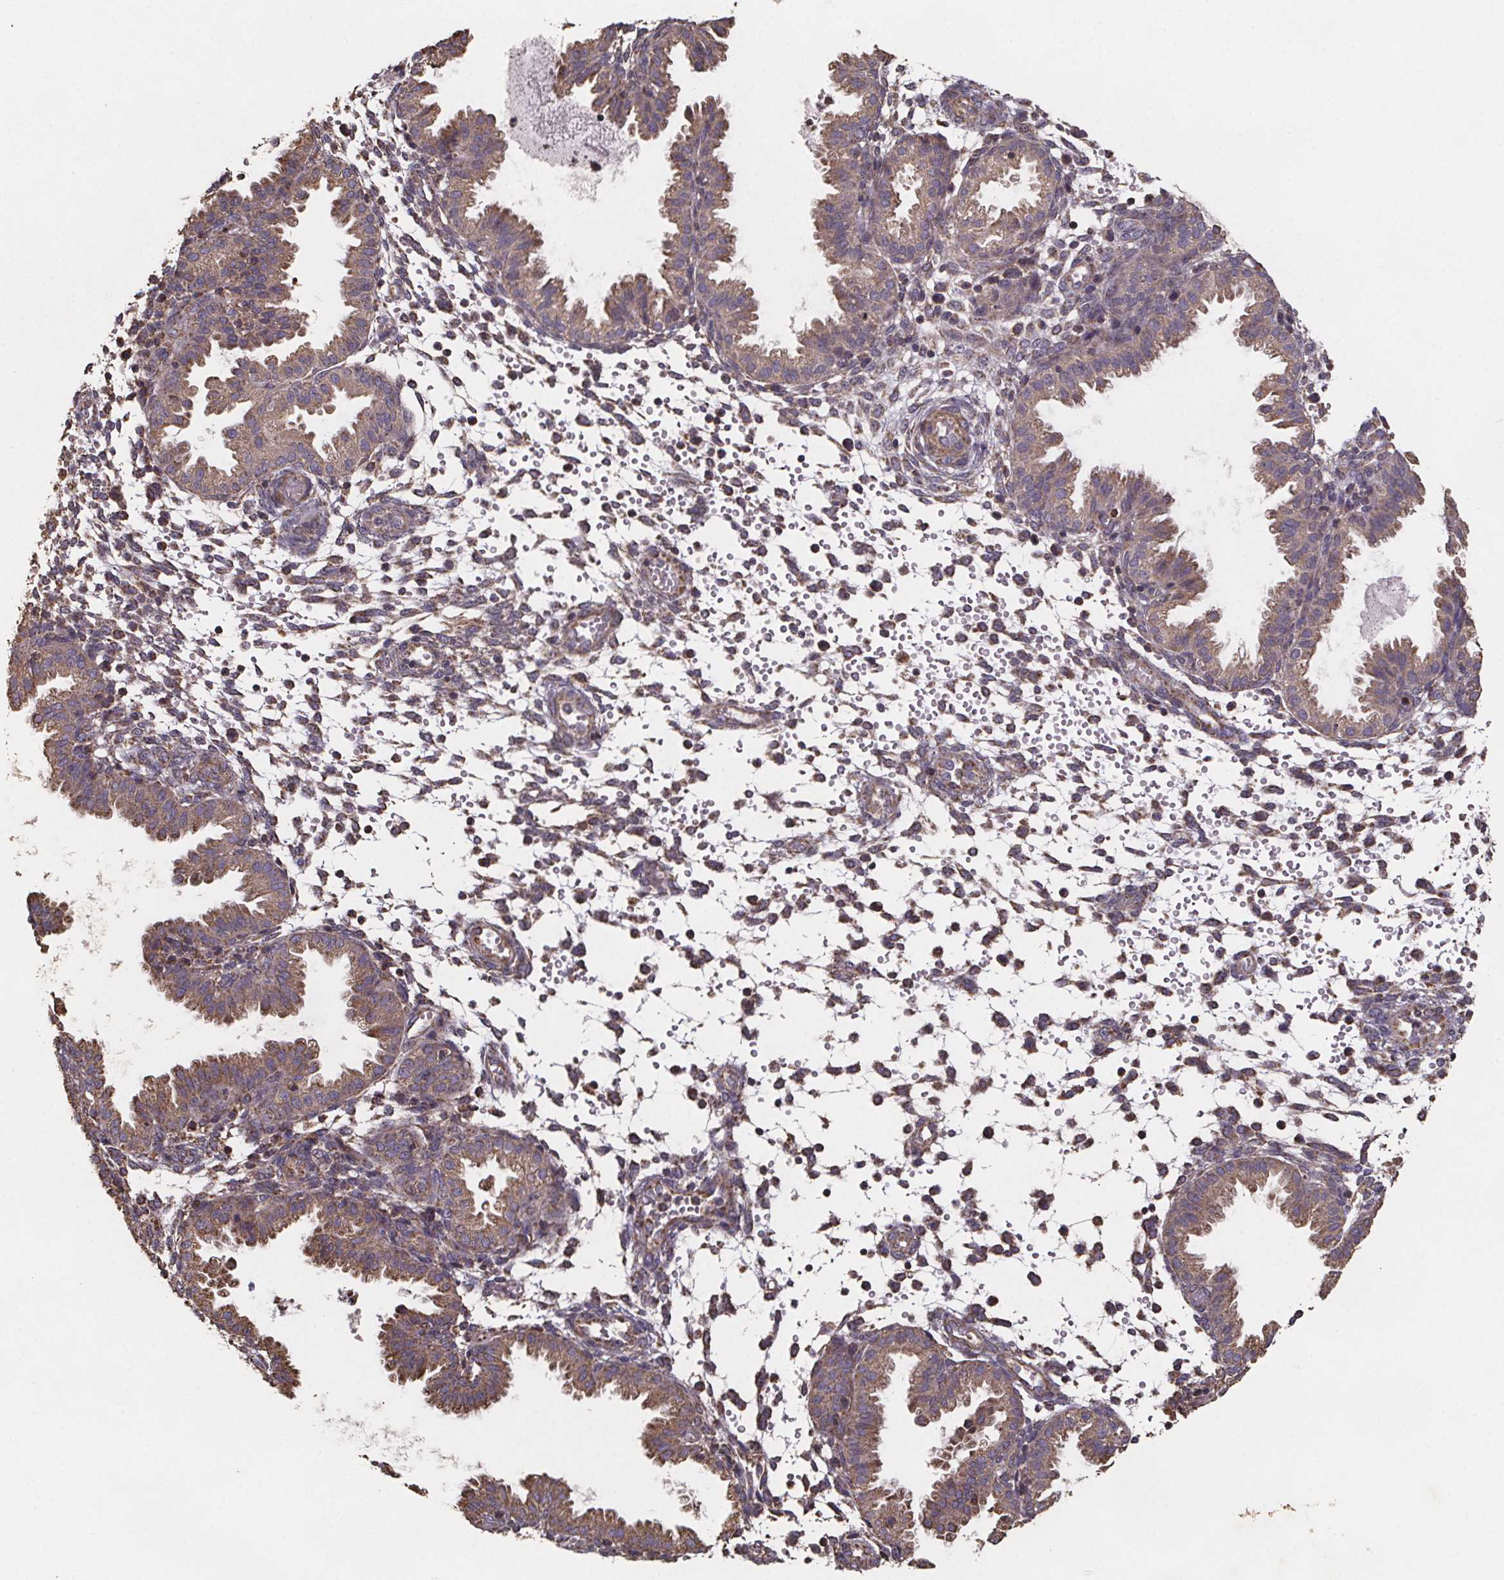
{"staining": {"intensity": "weak", "quantity": "25%-75%", "location": "cytoplasmic/membranous"}, "tissue": "endometrium", "cell_type": "Cells in endometrial stroma", "image_type": "normal", "snomed": [{"axis": "morphology", "description": "Normal tissue, NOS"}, {"axis": "topography", "description": "Endometrium"}], "caption": "A histopathology image of human endometrium stained for a protein displays weak cytoplasmic/membranous brown staining in cells in endometrial stroma. The protein of interest is stained brown, and the nuclei are stained in blue (DAB IHC with brightfield microscopy, high magnification).", "gene": "SLC35D2", "patient": {"sex": "female", "age": 33}}